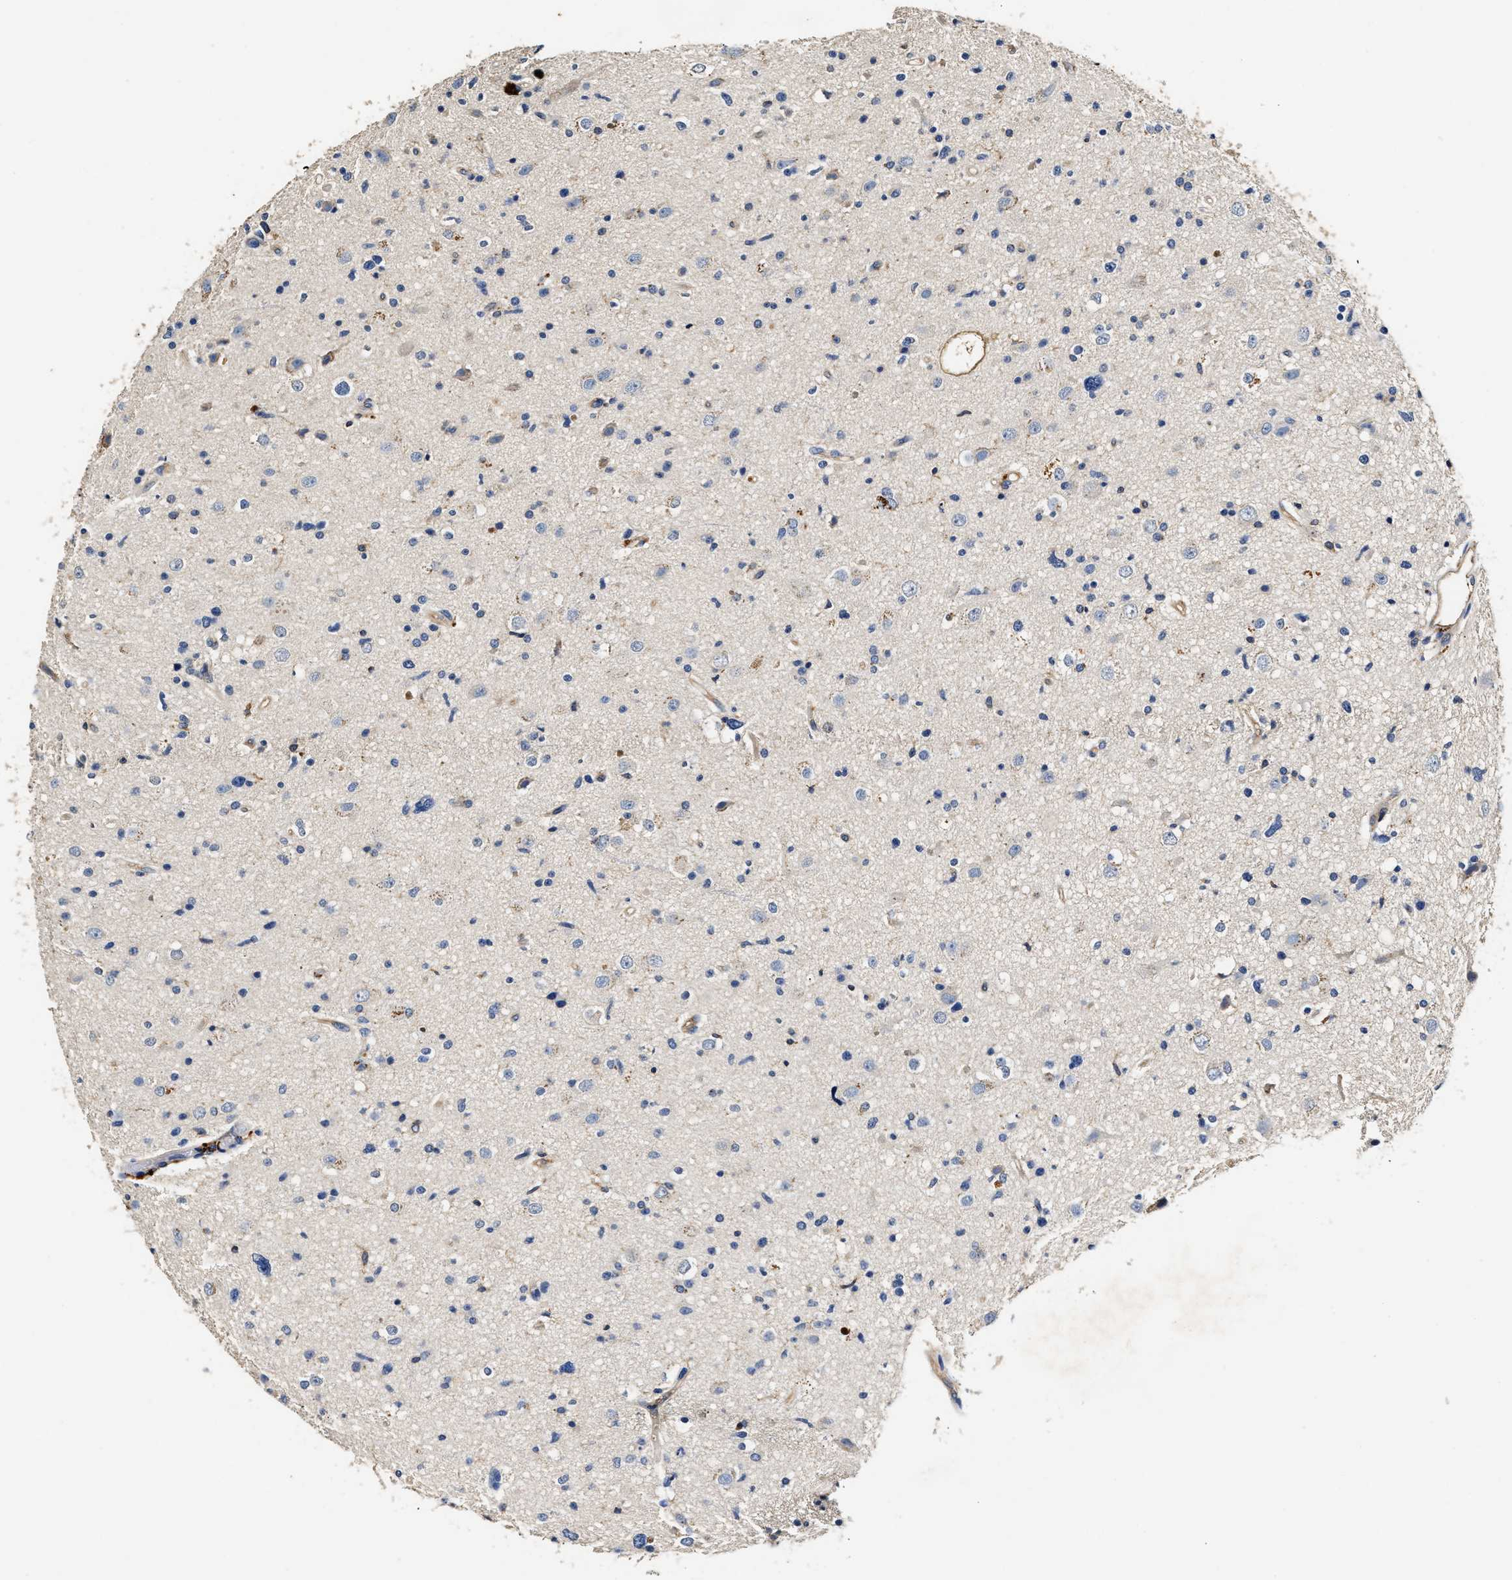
{"staining": {"intensity": "negative", "quantity": "none", "location": "none"}, "tissue": "glioma", "cell_type": "Tumor cells", "image_type": "cancer", "snomed": [{"axis": "morphology", "description": "Glioma, malignant, High grade"}, {"axis": "topography", "description": "Brain"}], "caption": "Immunohistochemistry histopathology image of human high-grade glioma (malignant) stained for a protein (brown), which reveals no positivity in tumor cells. (DAB (3,3'-diaminobenzidine) immunohistochemistry (IHC), high magnification).", "gene": "SLCO2B1", "patient": {"sex": "male", "age": 33}}